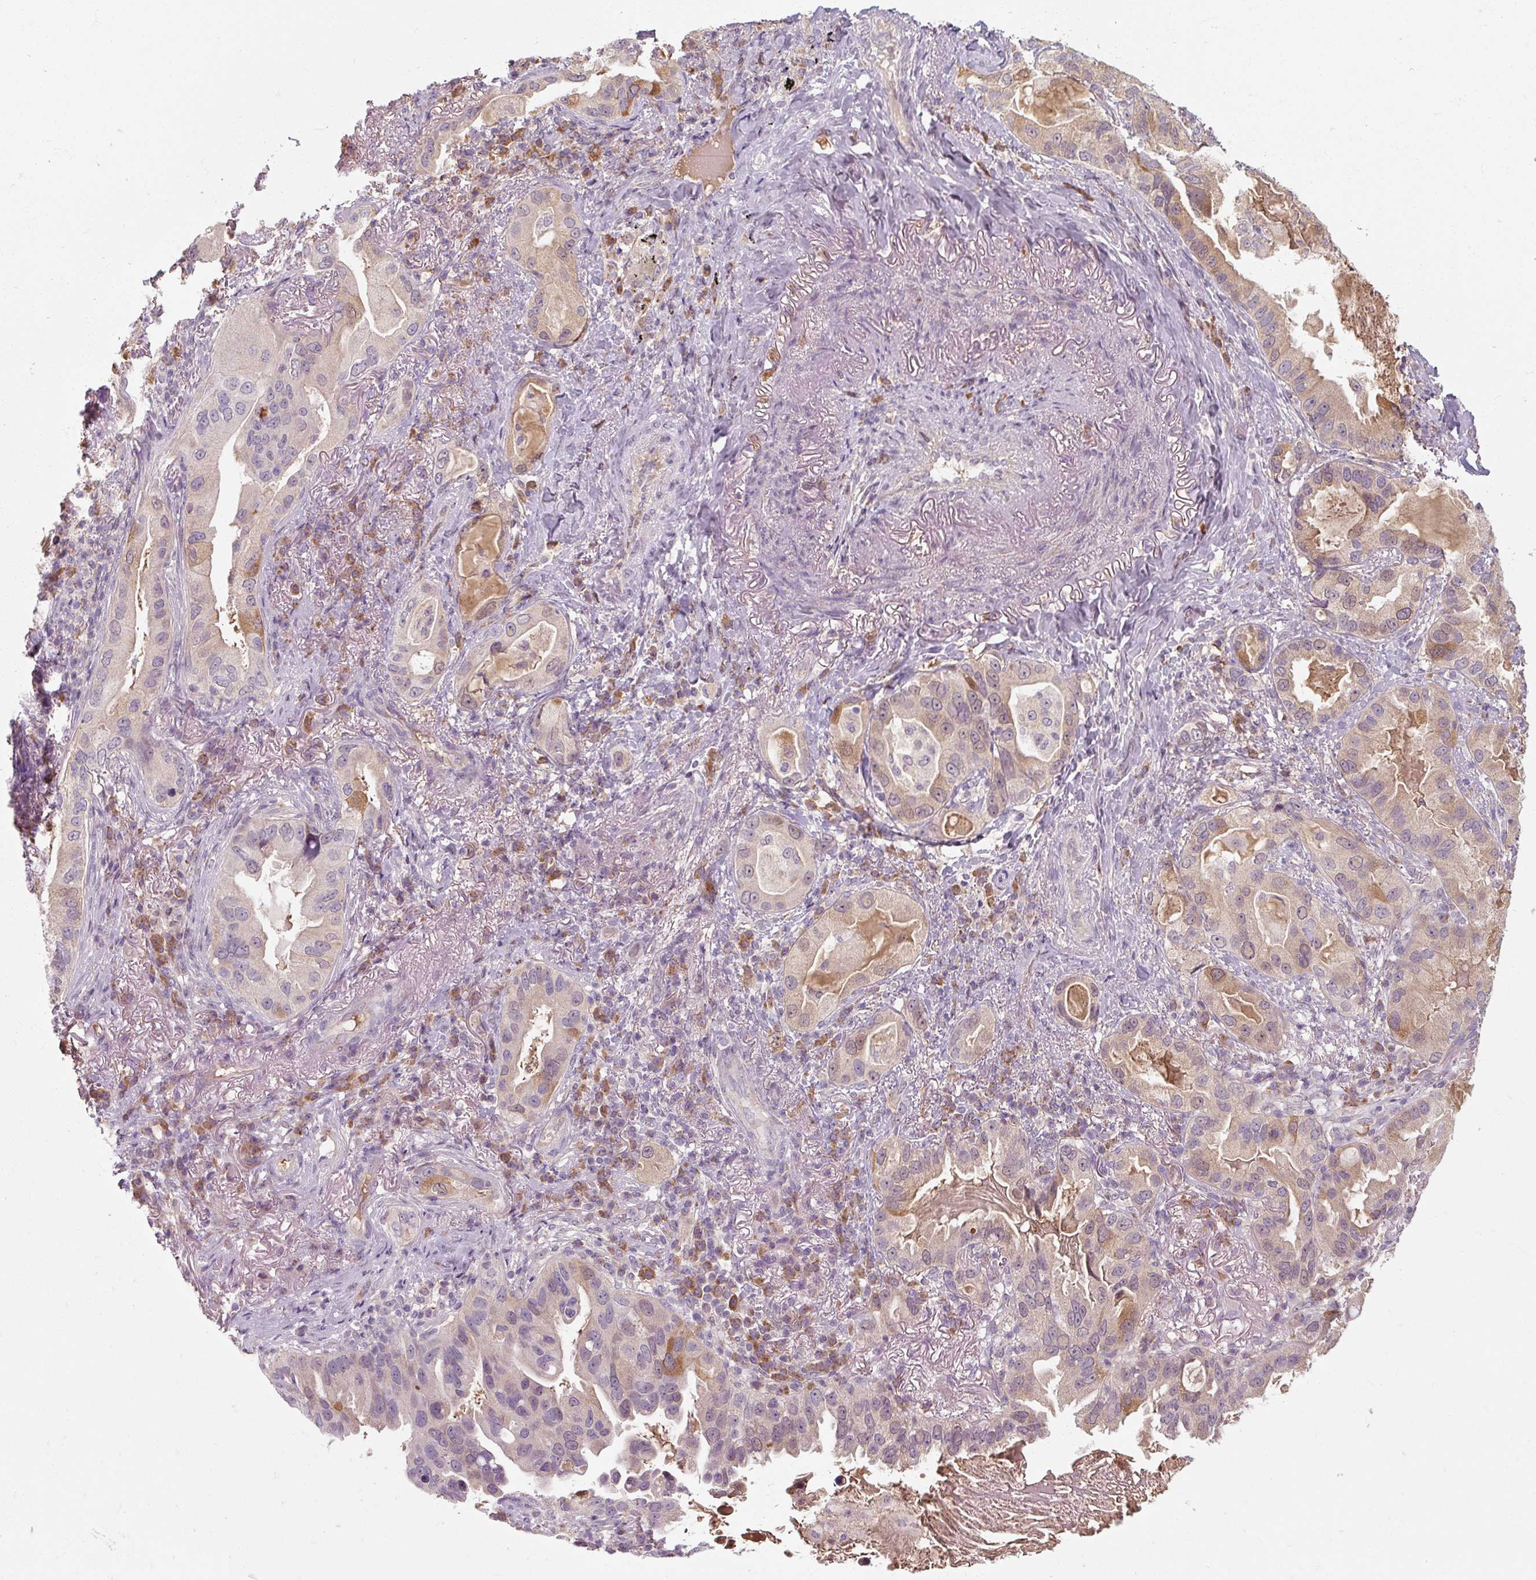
{"staining": {"intensity": "weak", "quantity": "25%-75%", "location": "cytoplasmic/membranous"}, "tissue": "lung cancer", "cell_type": "Tumor cells", "image_type": "cancer", "snomed": [{"axis": "morphology", "description": "Adenocarcinoma, NOS"}, {"axis": "topography", "description": "Lung"}], "caption": "An immunohistochemistry image of neoplastic tissue is shown. Protein staining in brown shows weak cytoplasmic/membranous positivity in adenocarcinoma (lung) within tumor cells.", "gene": "TSEN54", "patient": {"sex": "female", "age": 69}}